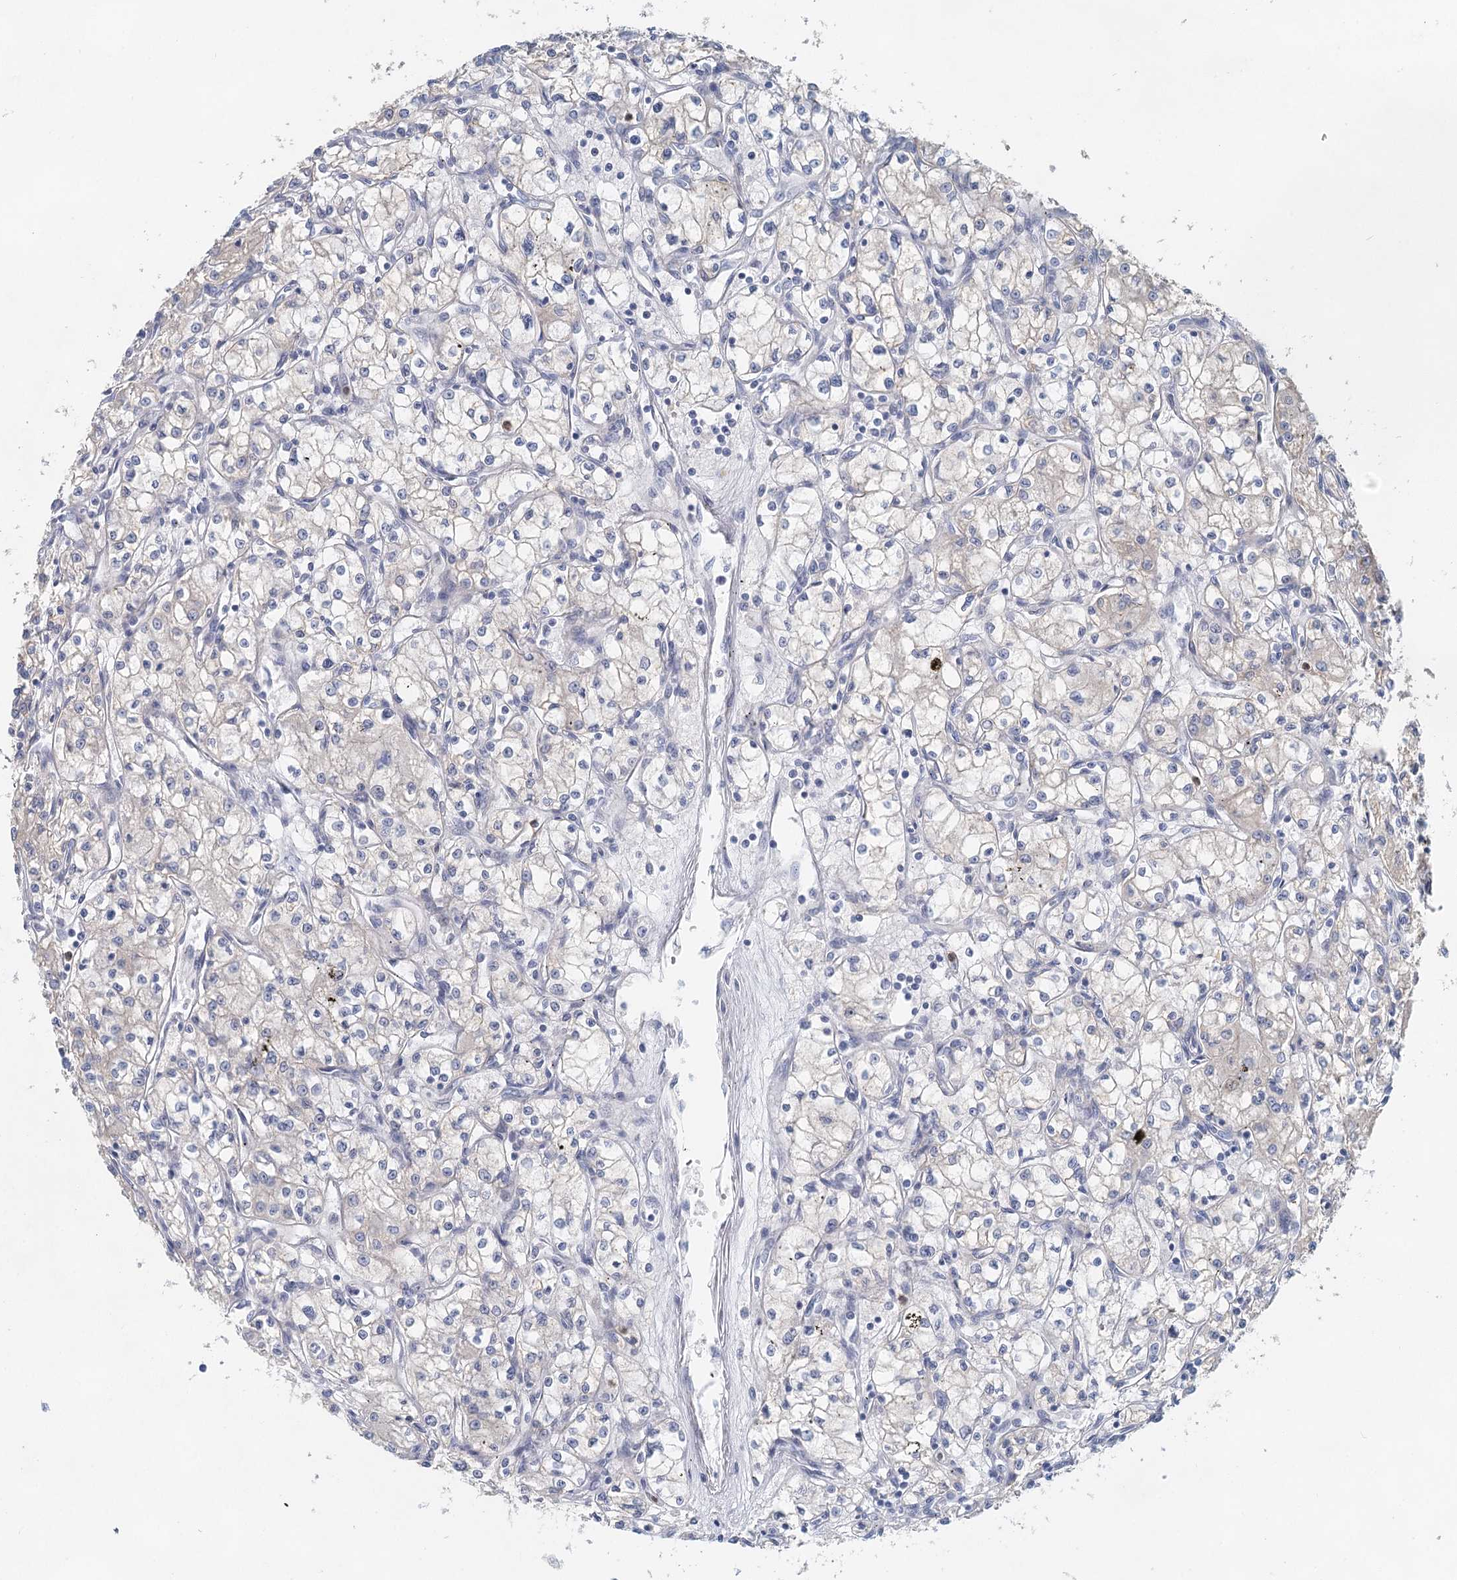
{"staining": {"intensity": "negative", "quantity": "none", "location": "none"}, "tissue": "renal cancer", "cell_type": "Tumor cells", "image_type": "cancer", "snomed": [{"axis": "morphology", "description": "Adenocarcinoma, NOS"}, {"axis": "topography", "description": "Kidney"}], "caption": "Histopathology image shows no significant protein expression in tumor cells of renal adenocarcinoma.", "gene": "MYL6B", "patient": {"sex": "male", "age": 59}}